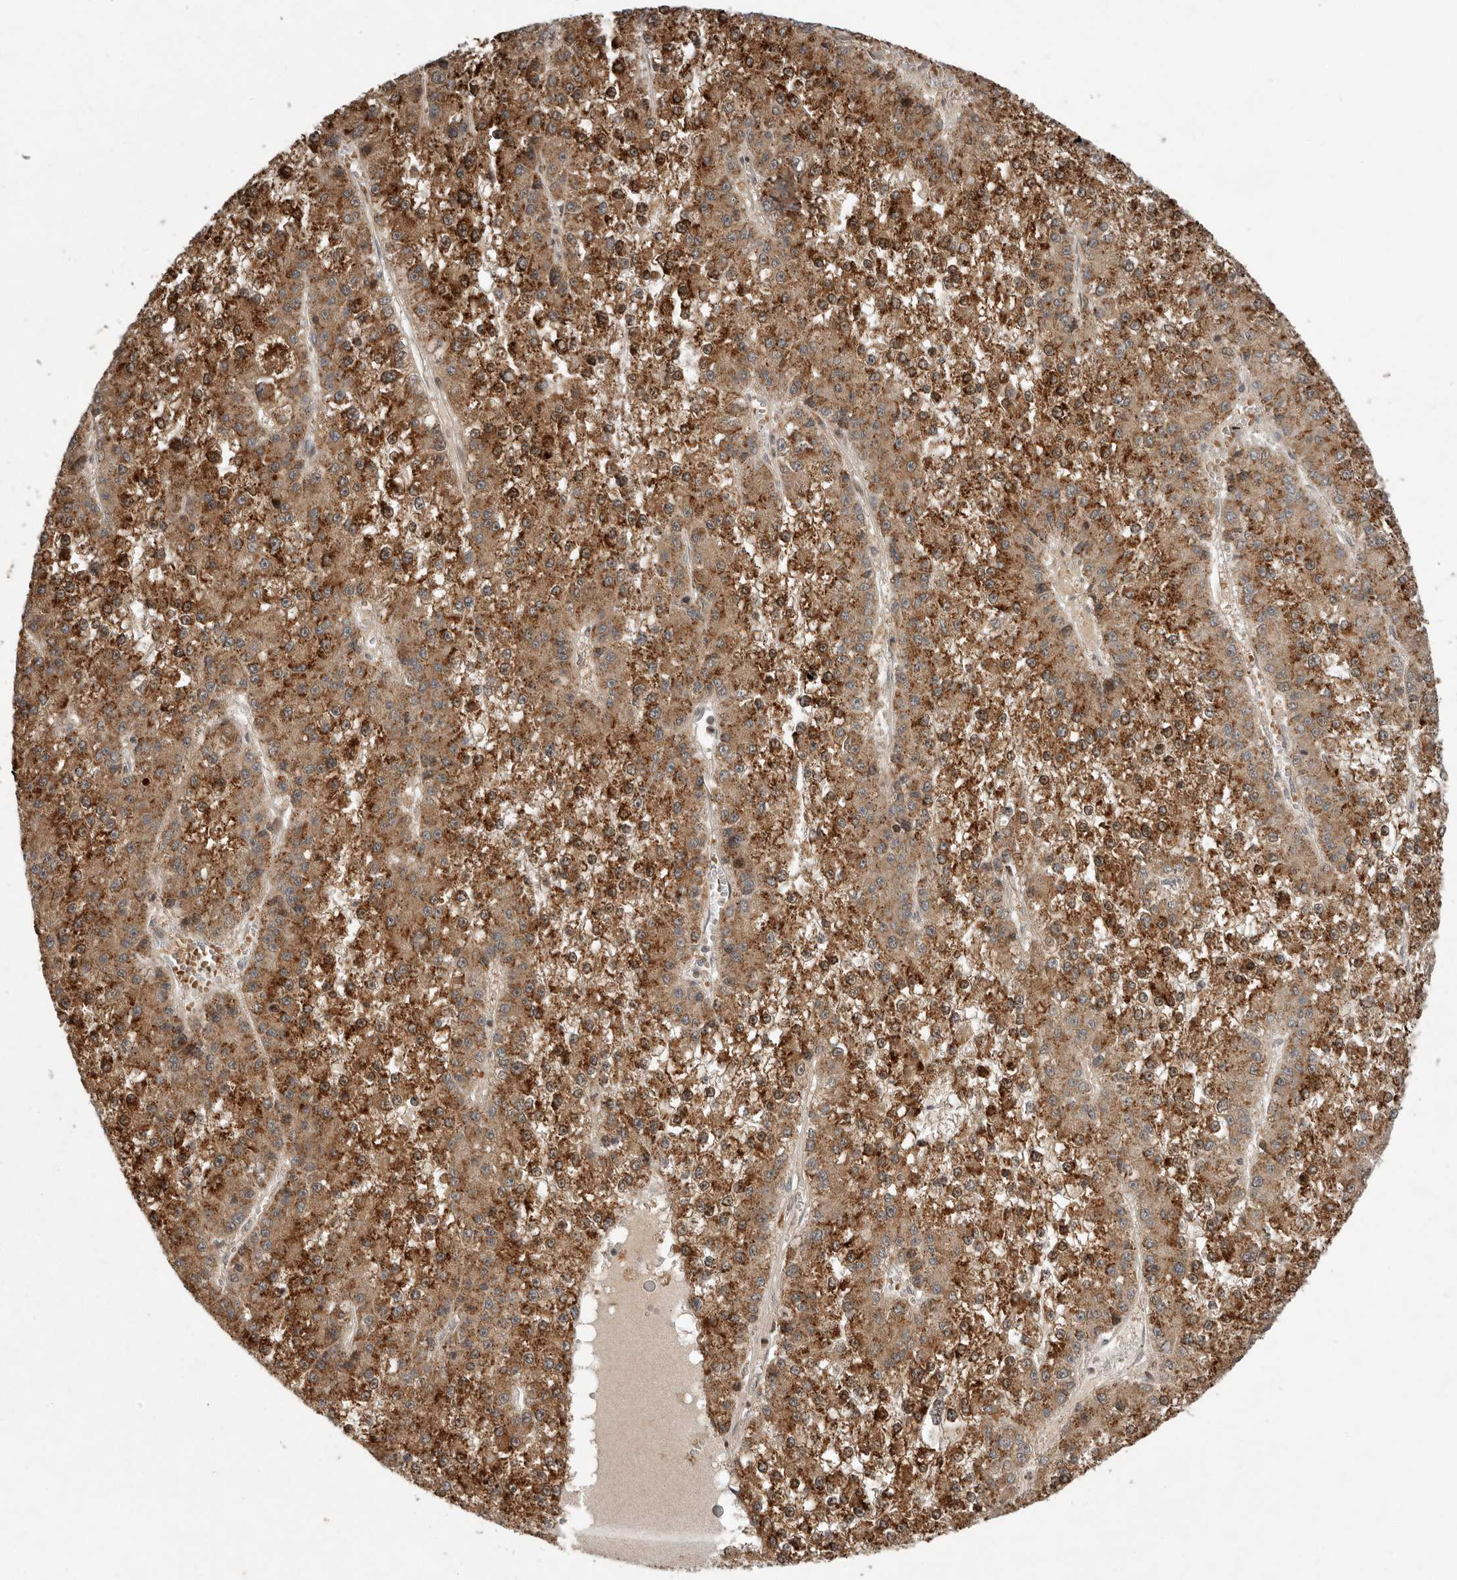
{"staining": {"intensity": "strong", "quantity": ">75%", "location": "cytoplasmic/membranous"}, "tissue": "liver cancer", "cell_type": "Tumor cells", "image_type": "cancer", "snomed": [{"axis": "morphology", "description": "Carcinoma, Hepatocellular, NOS"}, {"axis": "topography", "description": "Liver"}], "caption": "This micrograph shows immunohistochemistry staining of human hepatocellular carcinoma (liver), with high strong cytoplasmic/membranous staining in approximately >75% of tumor cells.", "gene": "RABIF", "patient": {"sex": "female", "age": 73}}